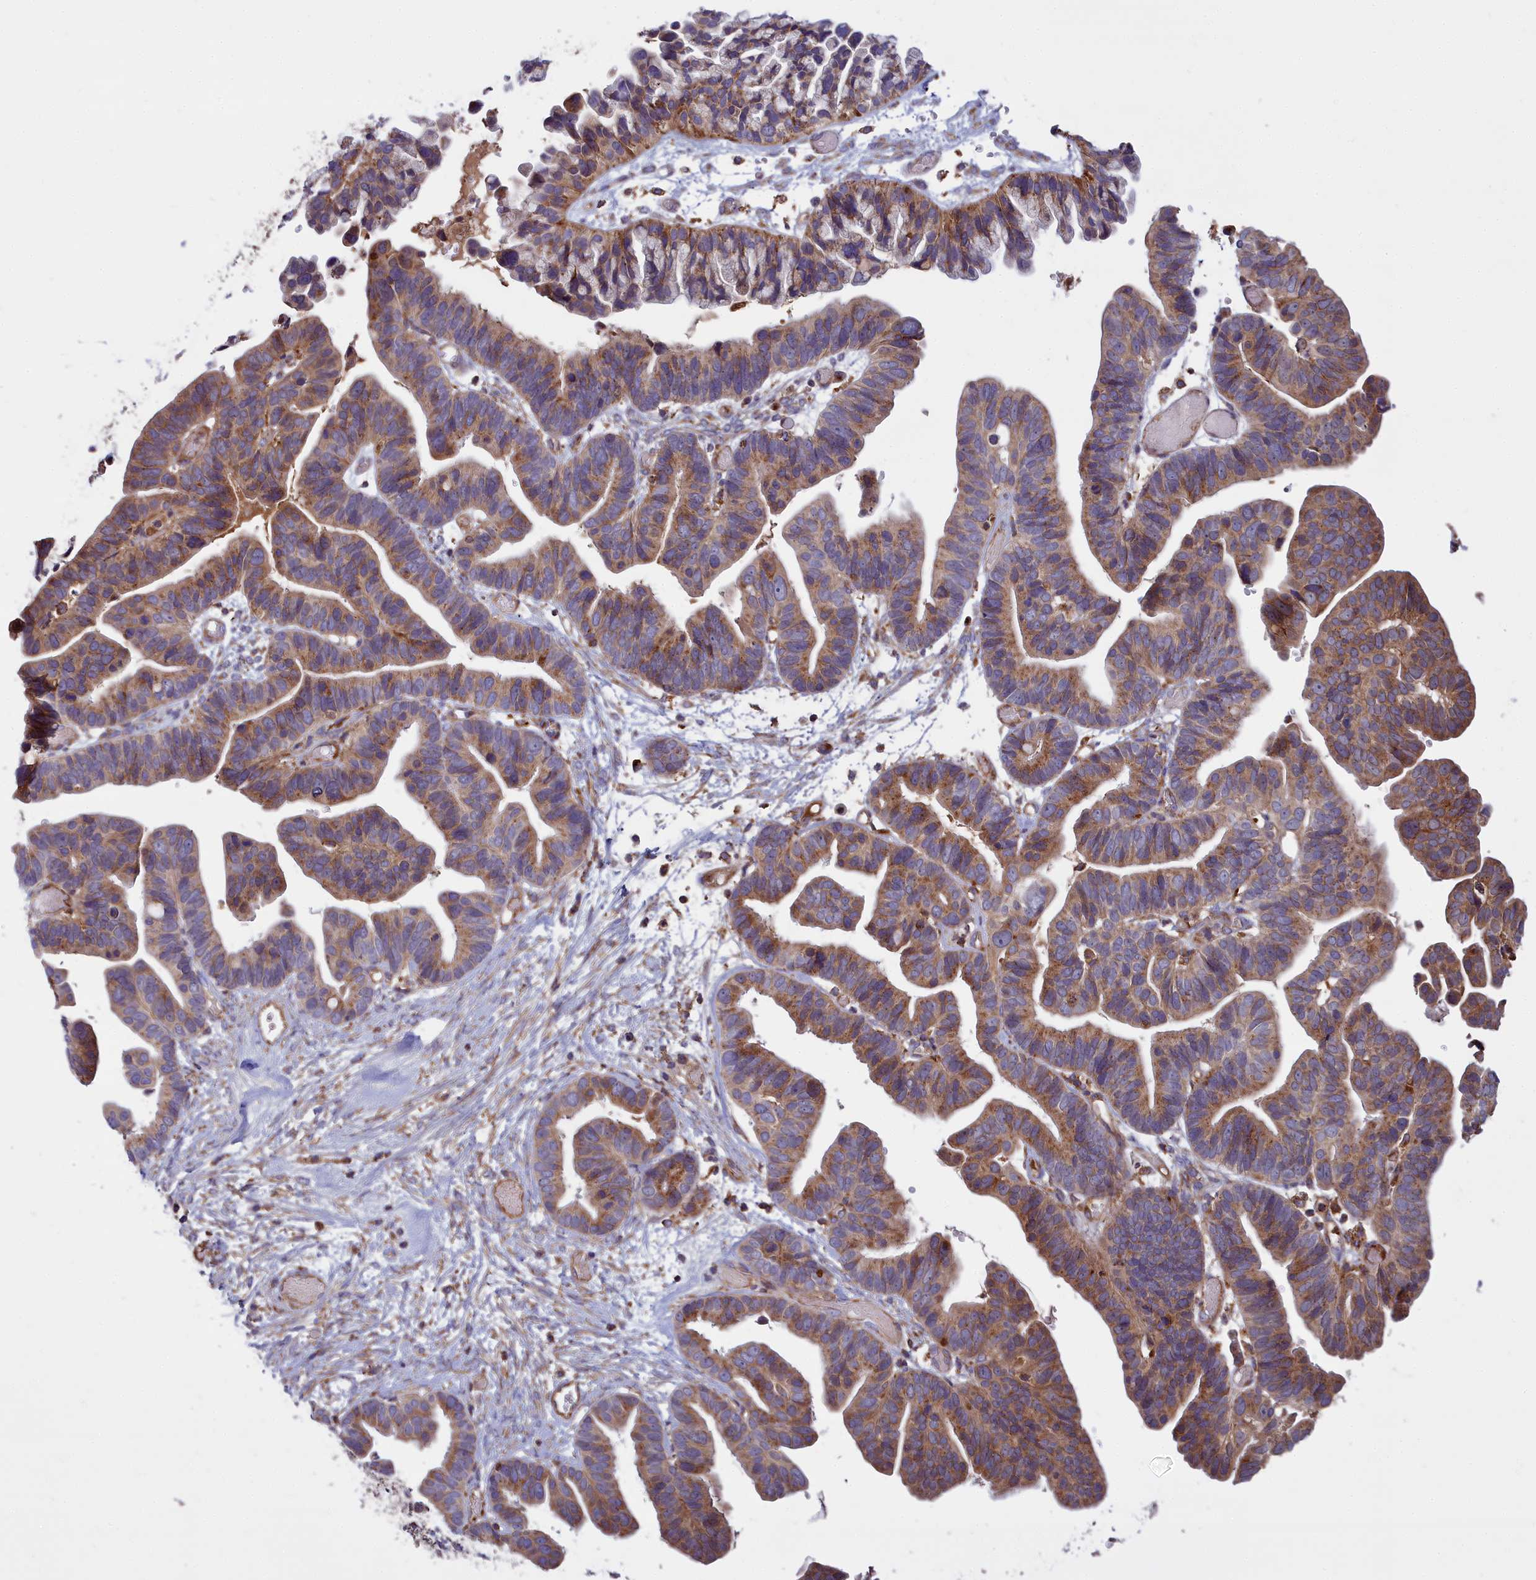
{"staining": {"intensity": "moderate", "quantity": ">75%", "location": "cytoplasmic/membranous"}, "tissue": "ovarian cancer", "cell_type": "Tumor cells", "image_type": "cancer", "snomed": [{"axis": "morphology", "description": "Cystadenocarcinoma, serous, NOS"}, {"axis": "topography", "description": "Ovary"}], "caption": "An immunohistochemistry image of neoplastic tissue is shown. Protein staining in brown highlights moderate cytoplasmic/membranous positivity in ovarian cancer (serous cystadenocarcinoma) within tumor cells. The staining is performed using DAB (3,3'-diaminobenzidine) brown chromogen to label protein expression. The nuclei are counter-stained blue using hematoxylin.", "gene": "LNPEP", "patient": {"sex": "female", "age": 56}}